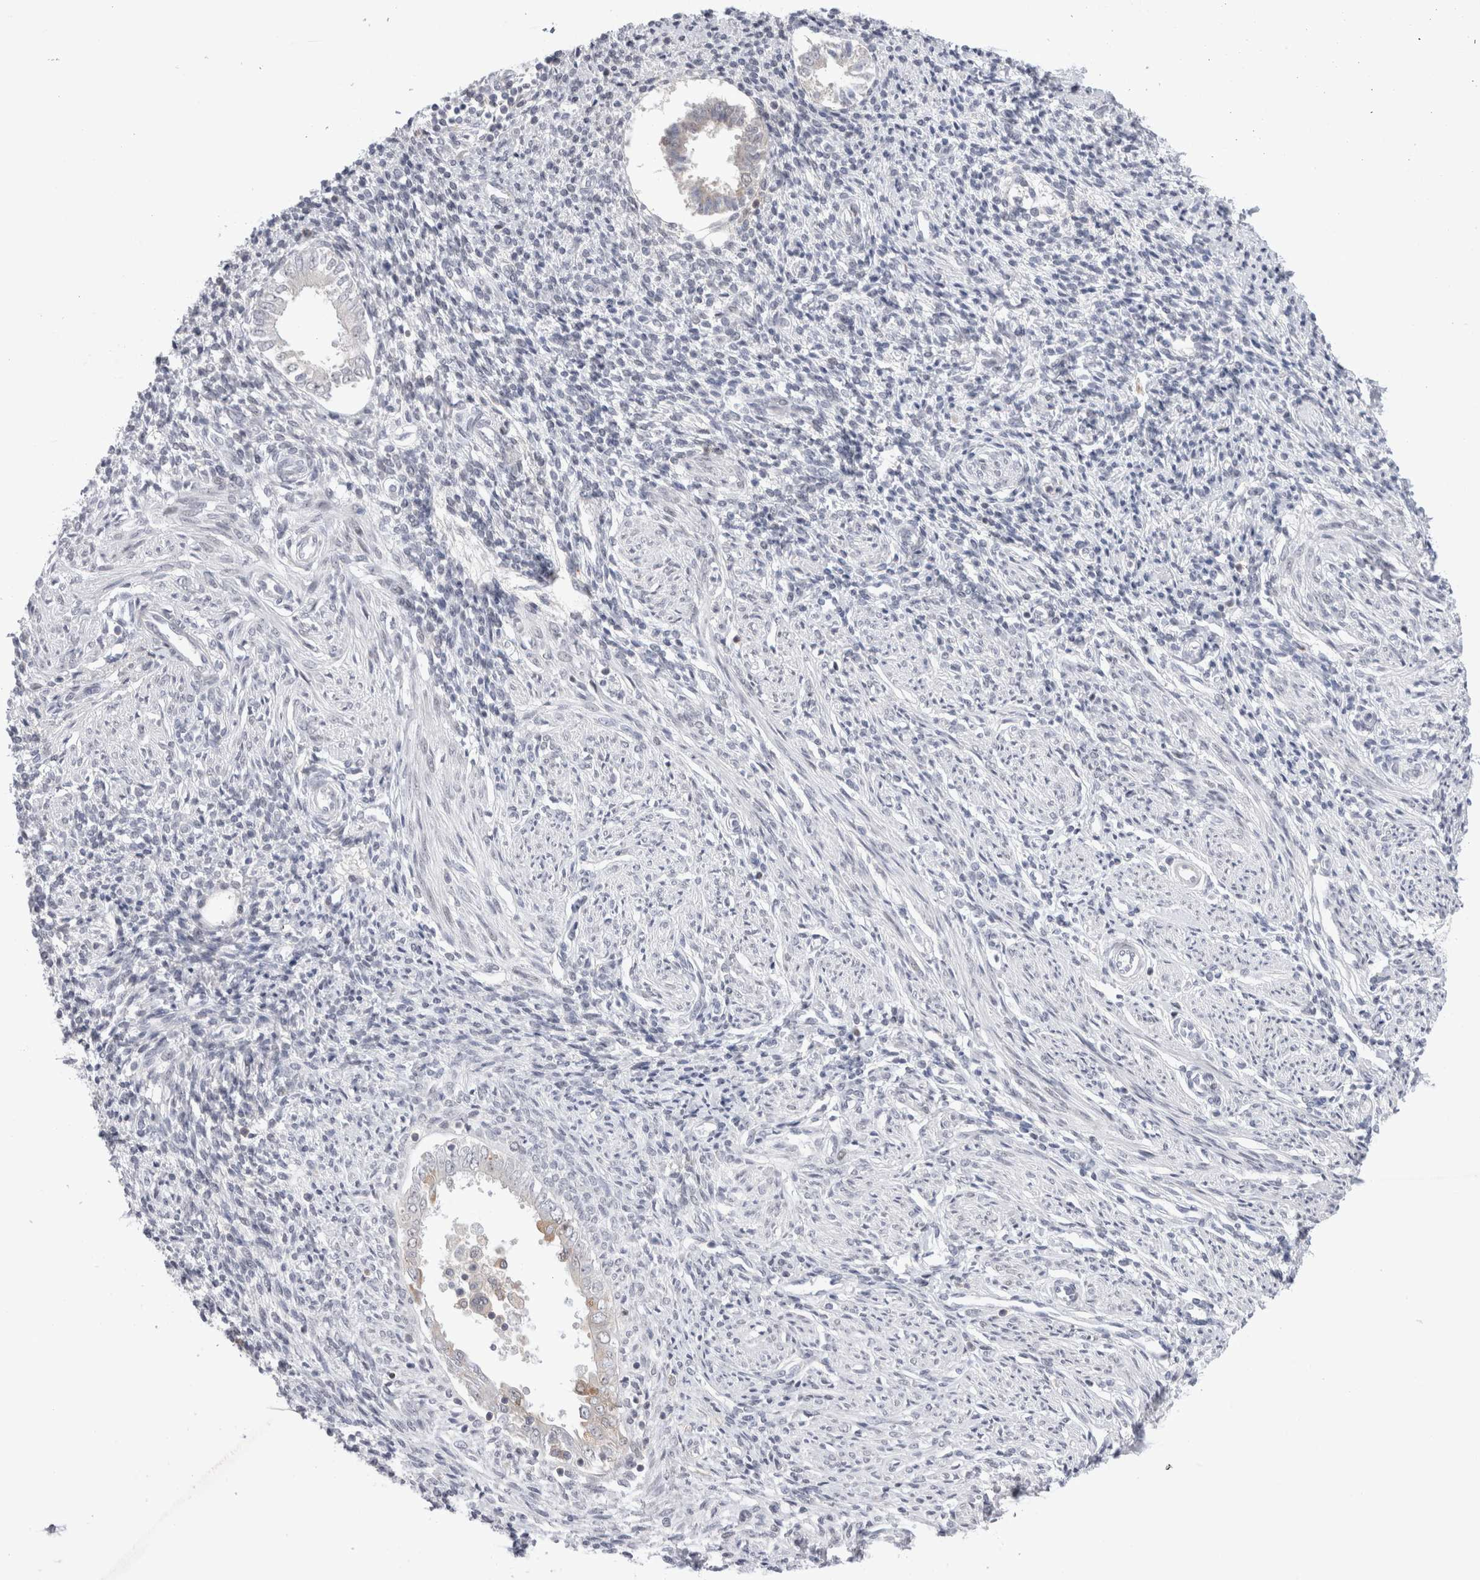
{"staining": {"intensity": "negative", "quantity": "none", "location": "none"}, "tissue": "endometrium", "cell_type": "Cells in endometrial stroma", "image_type": "normal", "snomed": [{"axis": "morphology", "description": "Normal tissue, NOS"}, {"axis": "topography", "description": "Endometrium"}], "caption": "Micrograph shows no significant protein staining in cells in endometrial stroma of benign endometrium. (Immunohistochemistry (ihc), brightfield microscopy, high magnification).", "gene": "CERS5", "patient": {"sex": "female", "age": 66}}